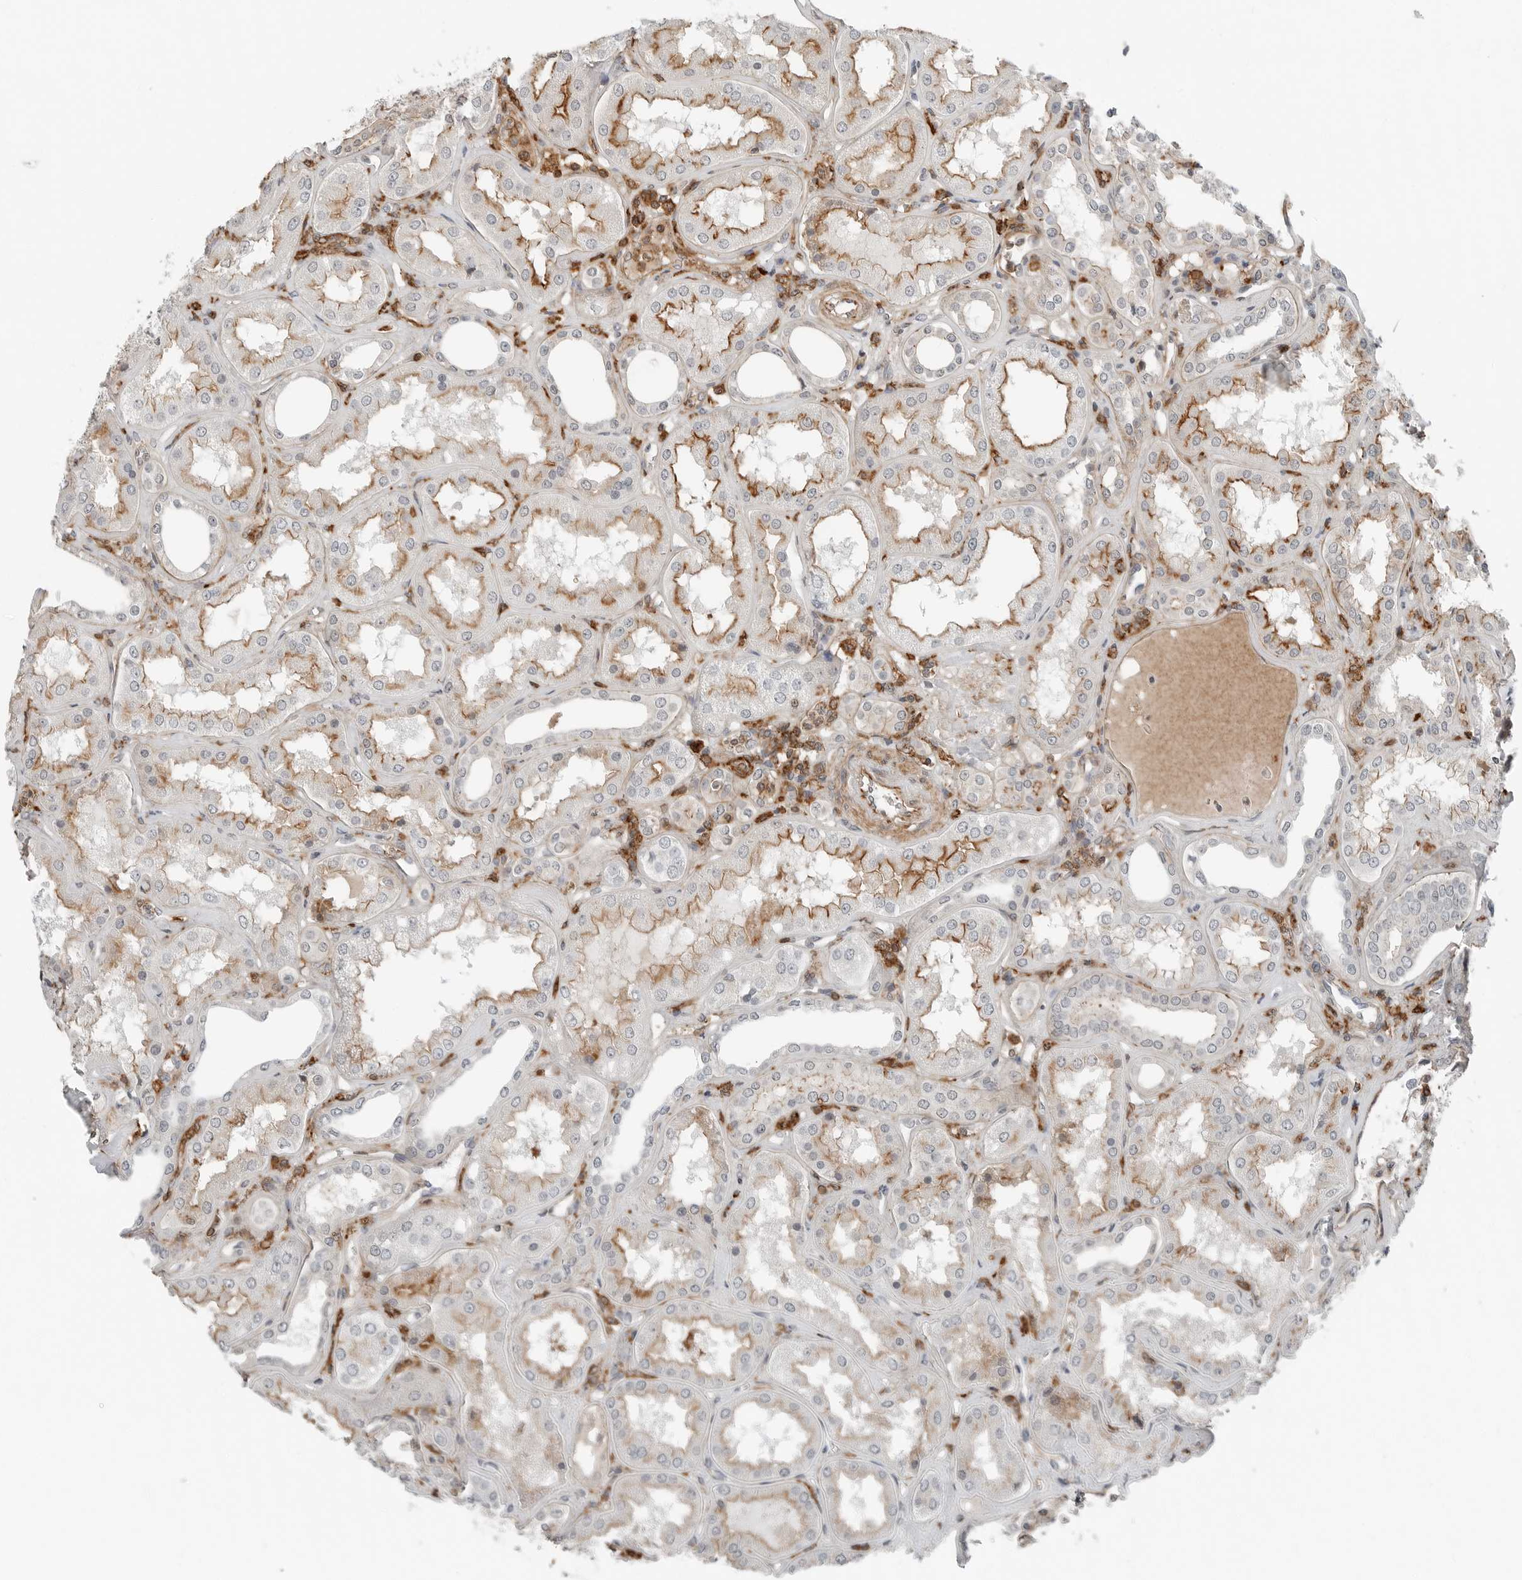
{"staining": {"intensity": "moderate", "quantity": "25%-75%", "location": "cytoplasmic/membranous"}, "tissue": "kidney", "cell_type": "Cells in glomeruli", "image_type": "normal", "snomed": [{"axis": "morphology", "description": "Normal tissue, NOS"}, {"axis": "topography", "description": "Kidney"}], "caption": "An immunohistochemistry micrograph of normal tissue is shown. Protein staining in brown labels moderate cytoplasmic/membranous positivity in kidney within cells in glomeruli.", "gene": "LEFTY2", "patient": {"sex": "female", "age": 56}}